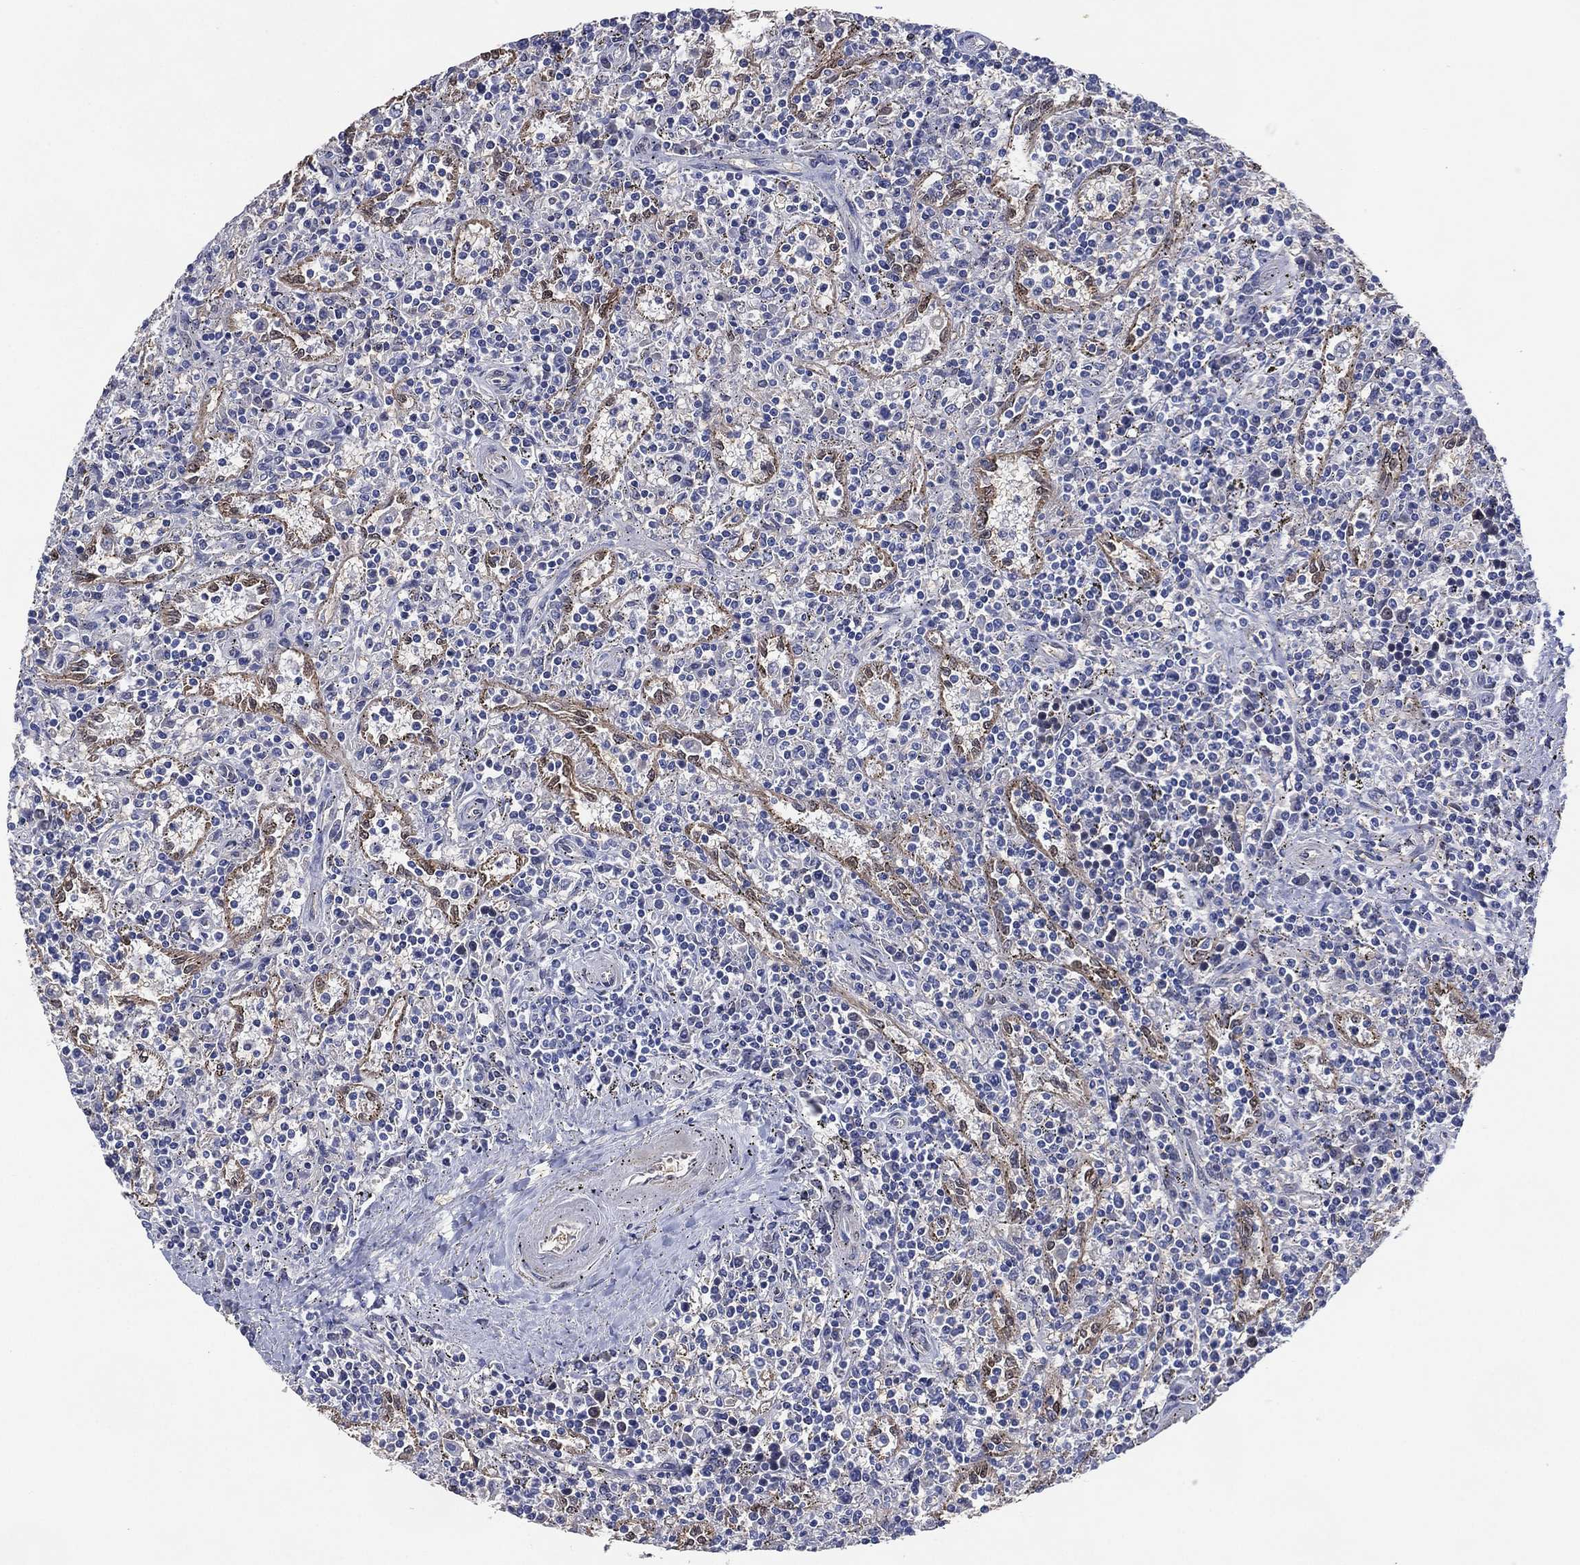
{"staining": {"intensity": "negative", "quantity": "none", "location": "none"}, "tissue": "lymphoma", "cell_type": "Tumor cells", "image_type": "cancer", "snomed": [{"axis": "morphology", "description": "Malignant lymphoma, non-Hodgkin's type, Low grade"}, {"axis": "topography", "description": "Spleen"}], "caption": "A high-resolution histopathology image shows immunohistochemistry (IHC) staining of lymphoma, which demonstrates no significant staining in tumor cells. Nuclei are stained in blue.", "gene": "AK1", "patient": {"sex": "male", "age": 62}}